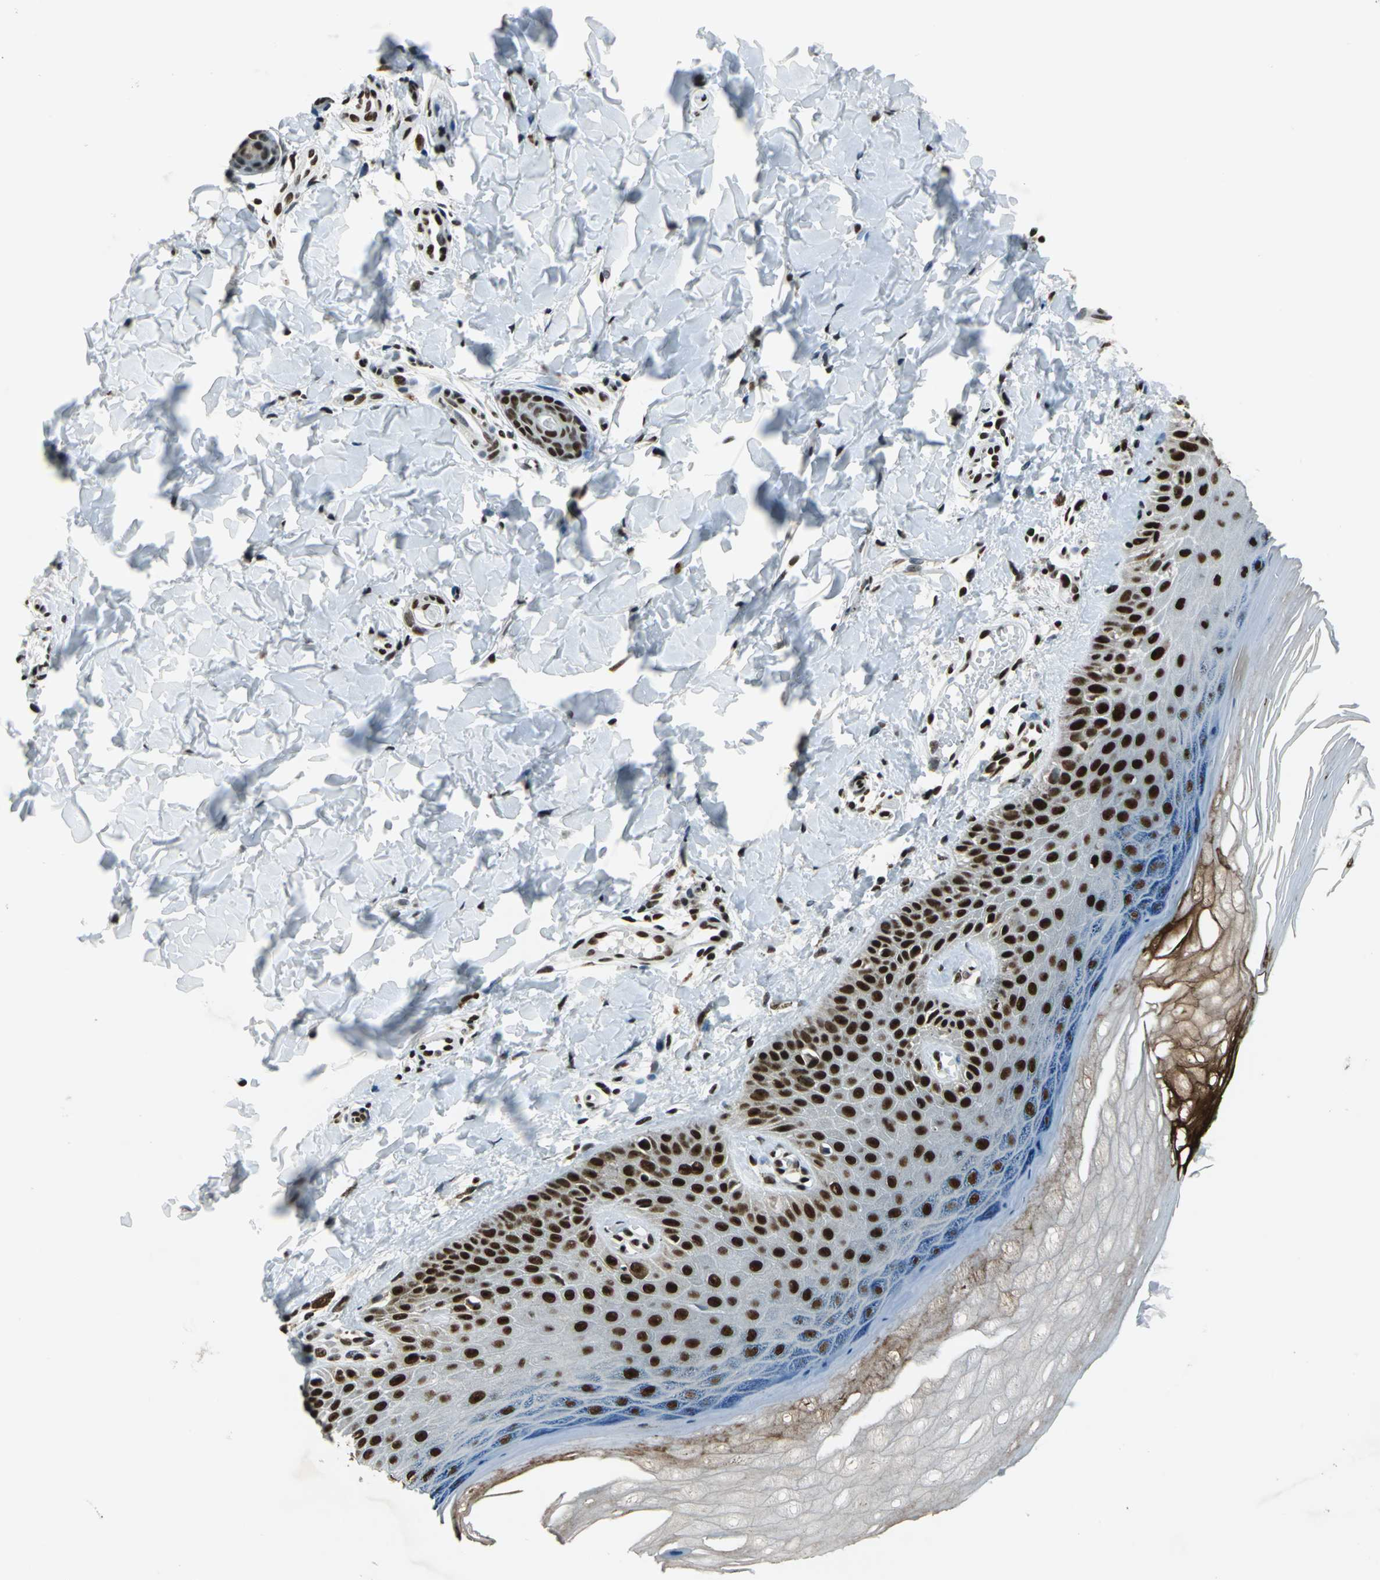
{"staining": {"intensity": "strong", "quantity": ">75%", "location": "nuclear"}, "tissue": "skin", "cell_type": "Fibroblasts", "image_type": "normal", "snomed": [{"axis": "morphology", "description": "Normal tissue, NOS"}, {"axis": "topography", "description": "Skin"}], "caption": "Brown immunohistochemical staining in unremarkable human skin demonstrates strong nuclear expression in approximately >75% of fibroblasts.", "gene": "BCLAF1", "patient": {"sex": "male", "age": 26}}